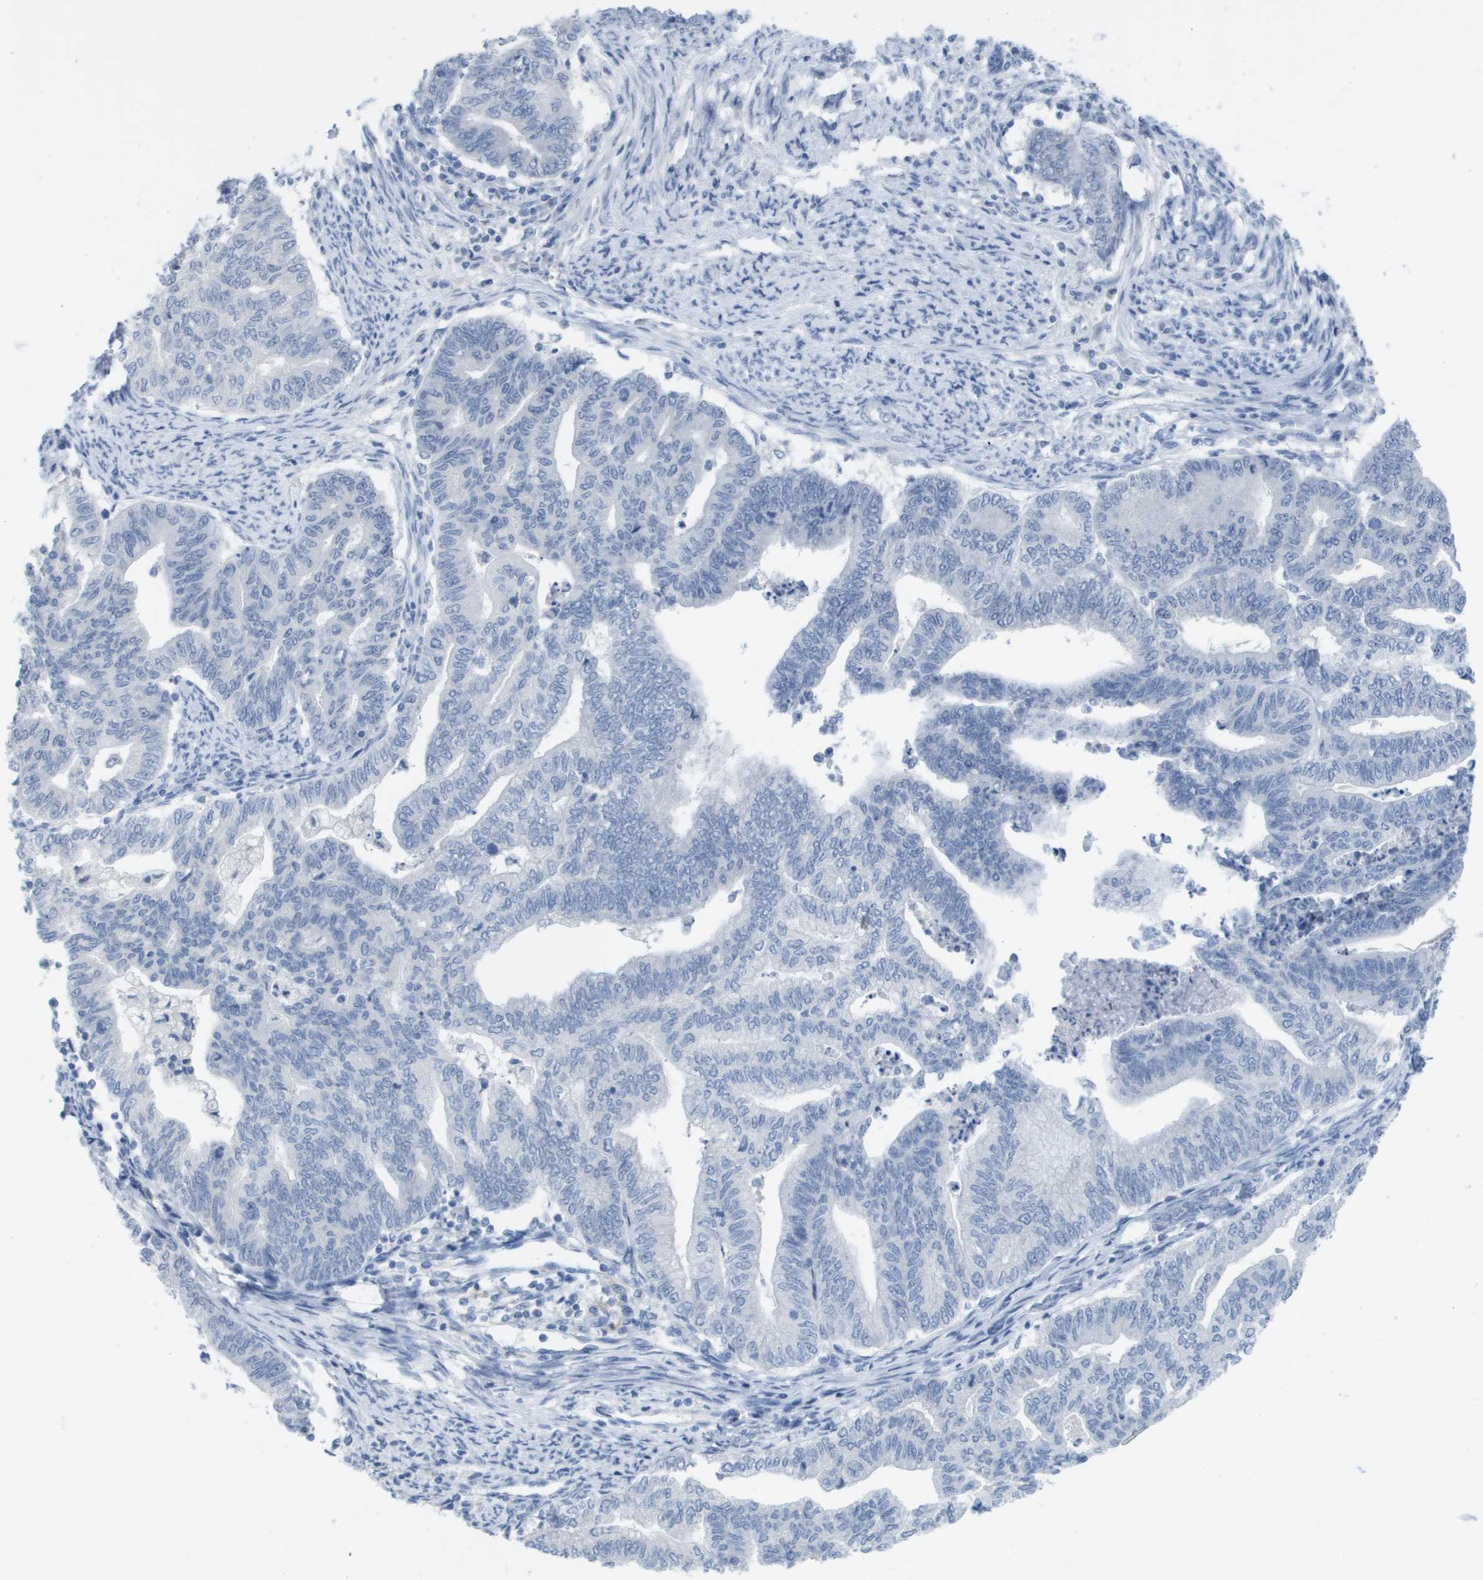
{"staining": {"intensity": "negative", "quantity": "none", "location": "none"}, "tissue": "endometrial cancer", "cell_type": "Tumor cells", "image_type": "cancer", "snomed": [{"axis": "morphology", "description": "Adenocarcinoma, NOS"}, {"axis": "topography", "description": "Endometrium"}], "caption": "Micrograph shows no protein positivity in tumor cells of endometrial cancer (adenocarcinoma) tissue.", "gene": "PDE4A", "patient": {"sex": "female", "age": 79}}